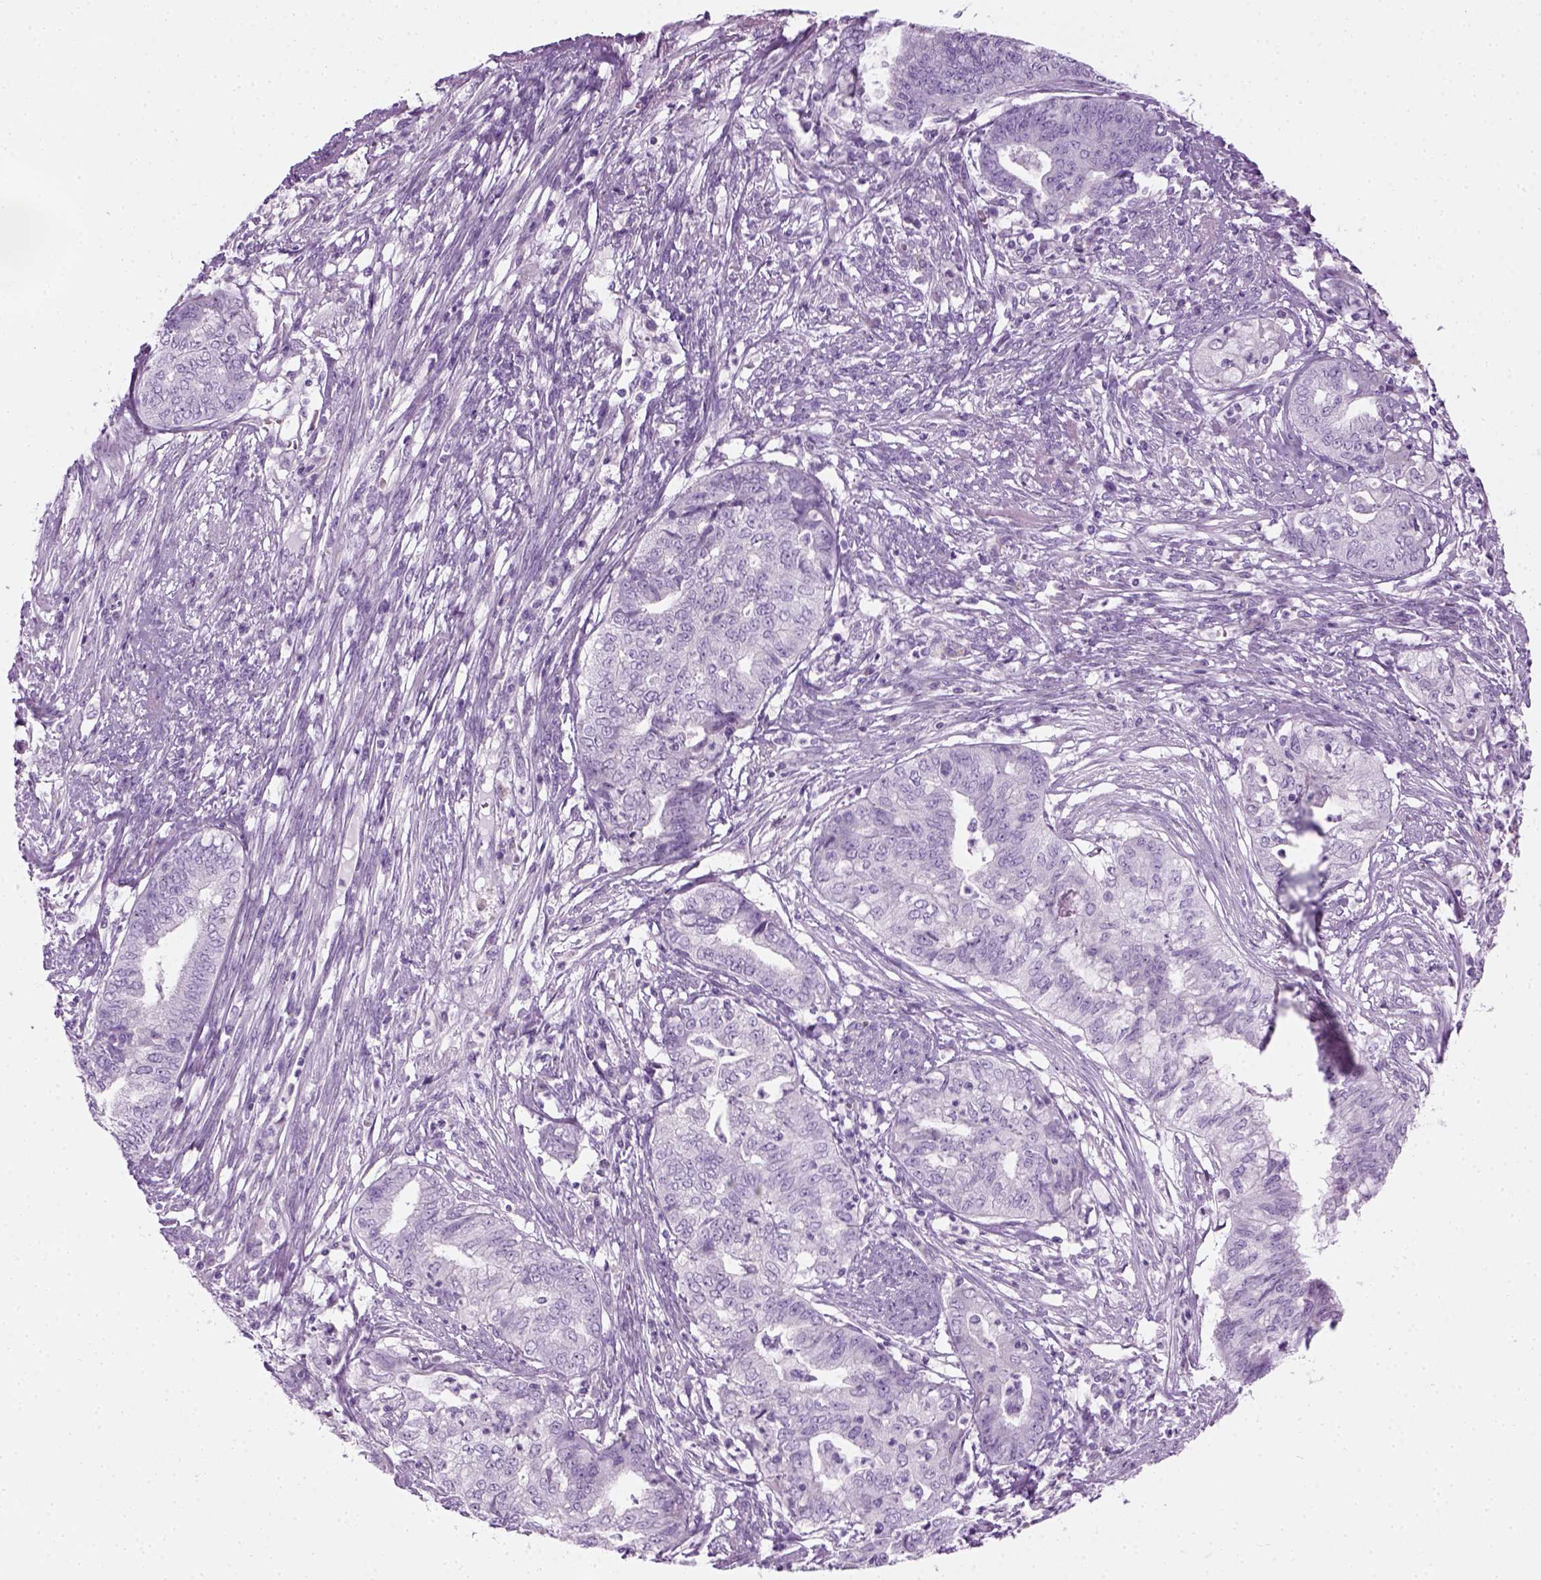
{"staining": {"intensity": "negative", "quantity": "none", "location": "none"}, "tissue": "endometrial cancer", "cell_type": "Tumor cells", "image_type": "cancer", "snomed": [{"axis": "morphology", "description": "Adenocarcinoma, NOS"}, {"axis": "topography", "description": "Endometrium"}], "caption": "Endometrial cancer was stained to show a protein in brown. There is no significant staining in tumor cells. Brightfield microscopy of immunohistochemistry stained with DAB (brown) and hematoxylin (blue), captured at high magnification.", "gene": "CIBAR2", "patient": {"sex": "female", "age": 79}}